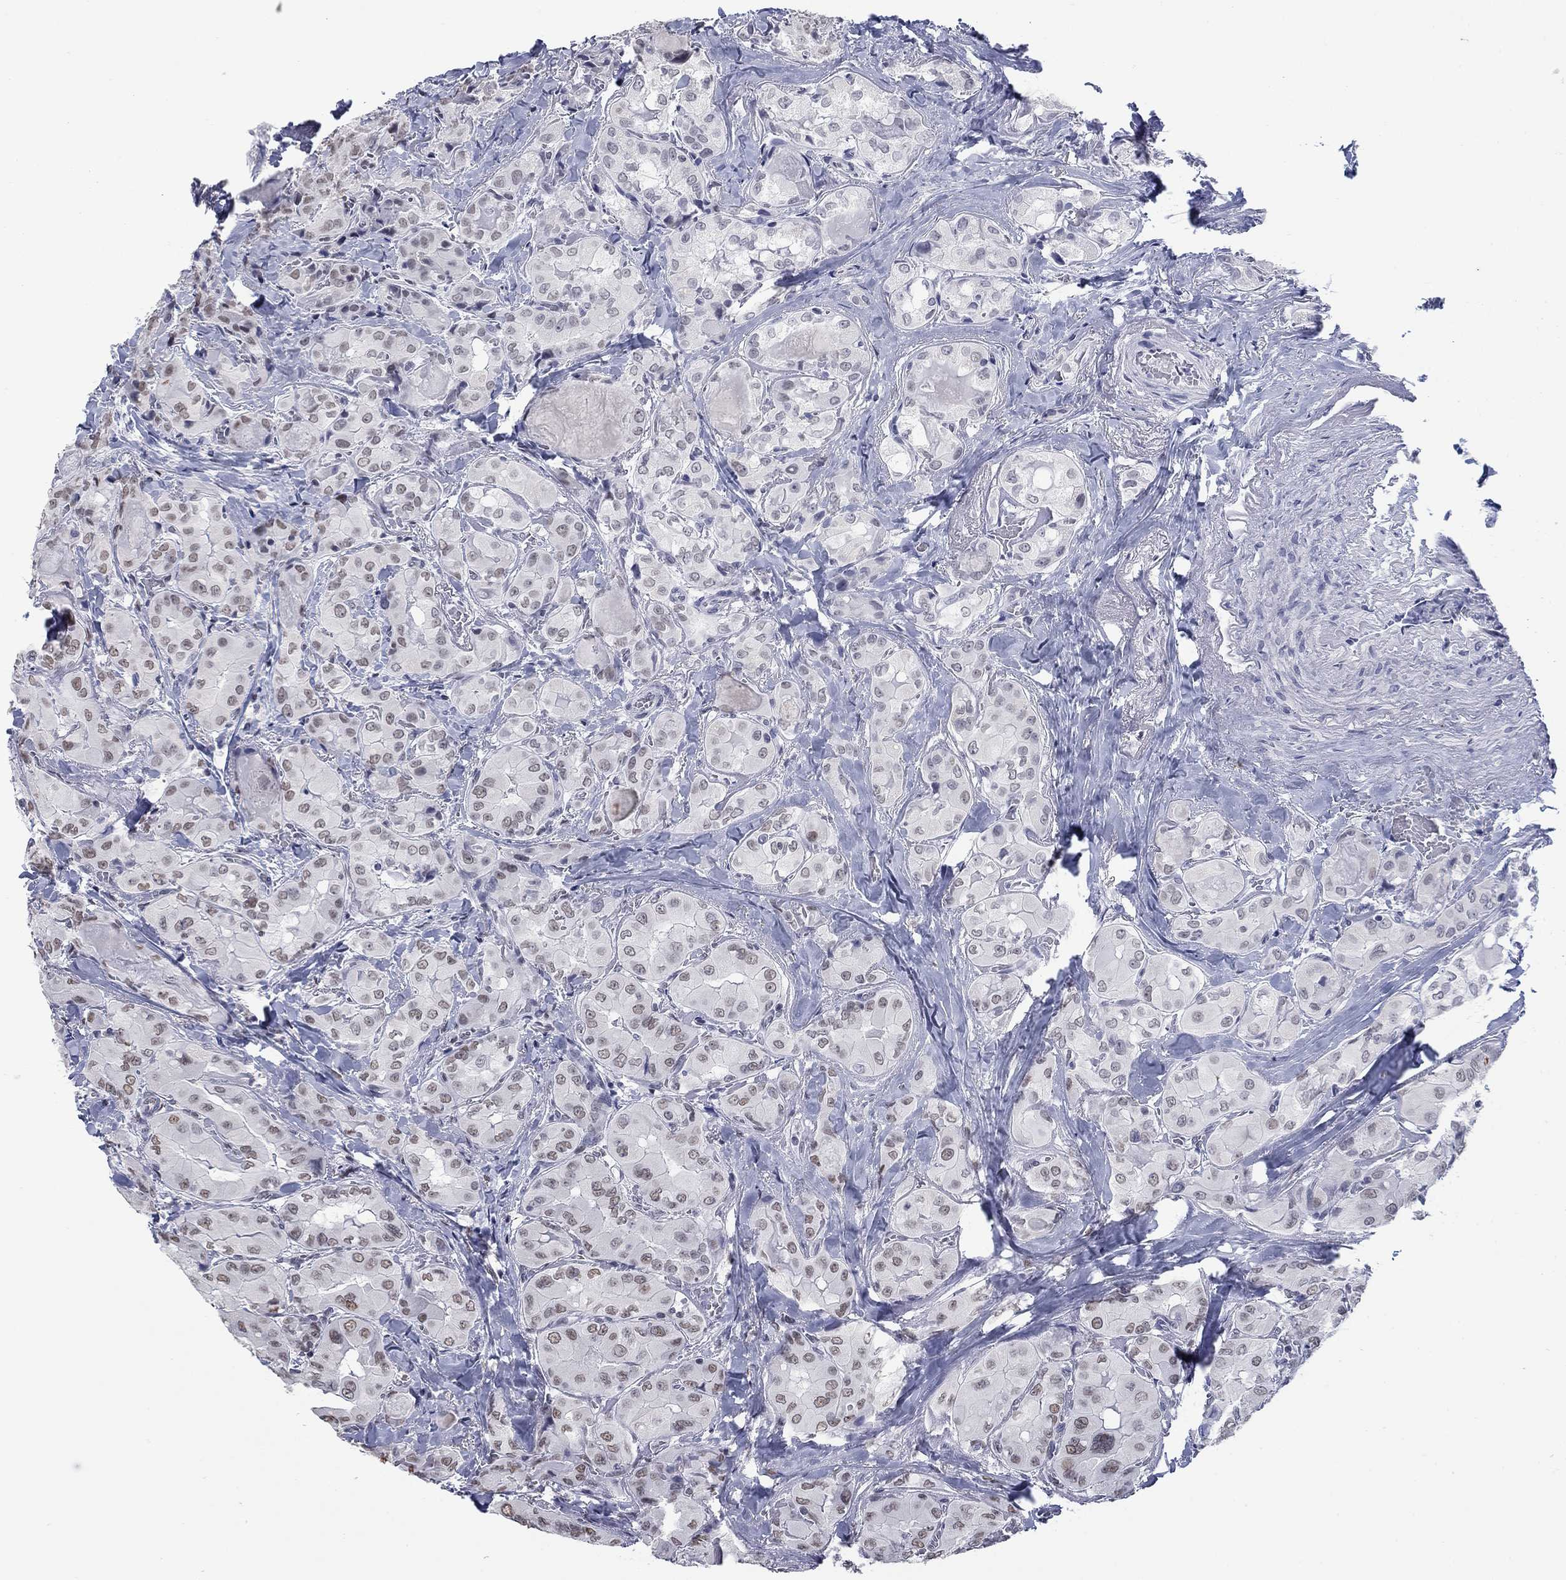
{"staining": {"intensity": "weak", "quantity": "25%-75%", "location": "nuclear"}, "tissue": "thyroid cancer", "cell_type": "Tumor cells", "image_type": "cancer", "snomed": [{"axis": "morphology", "description": "Normal tissue, NOS"}, {"axis": "morphology", "description": "Papillary adenocarcinoma, NOS"}, {"axis": "topography", "description": "Thyroid gland"}], "caption": "Immunohistochemical staining of human thyroid cancer (papillary adenocarcinoma) demonstrates low levels of weak nuclear expression in about 25%-75% of tumor cells.", "gene": "NPAS3", "patient": {"sex": "female", "age": 66}}